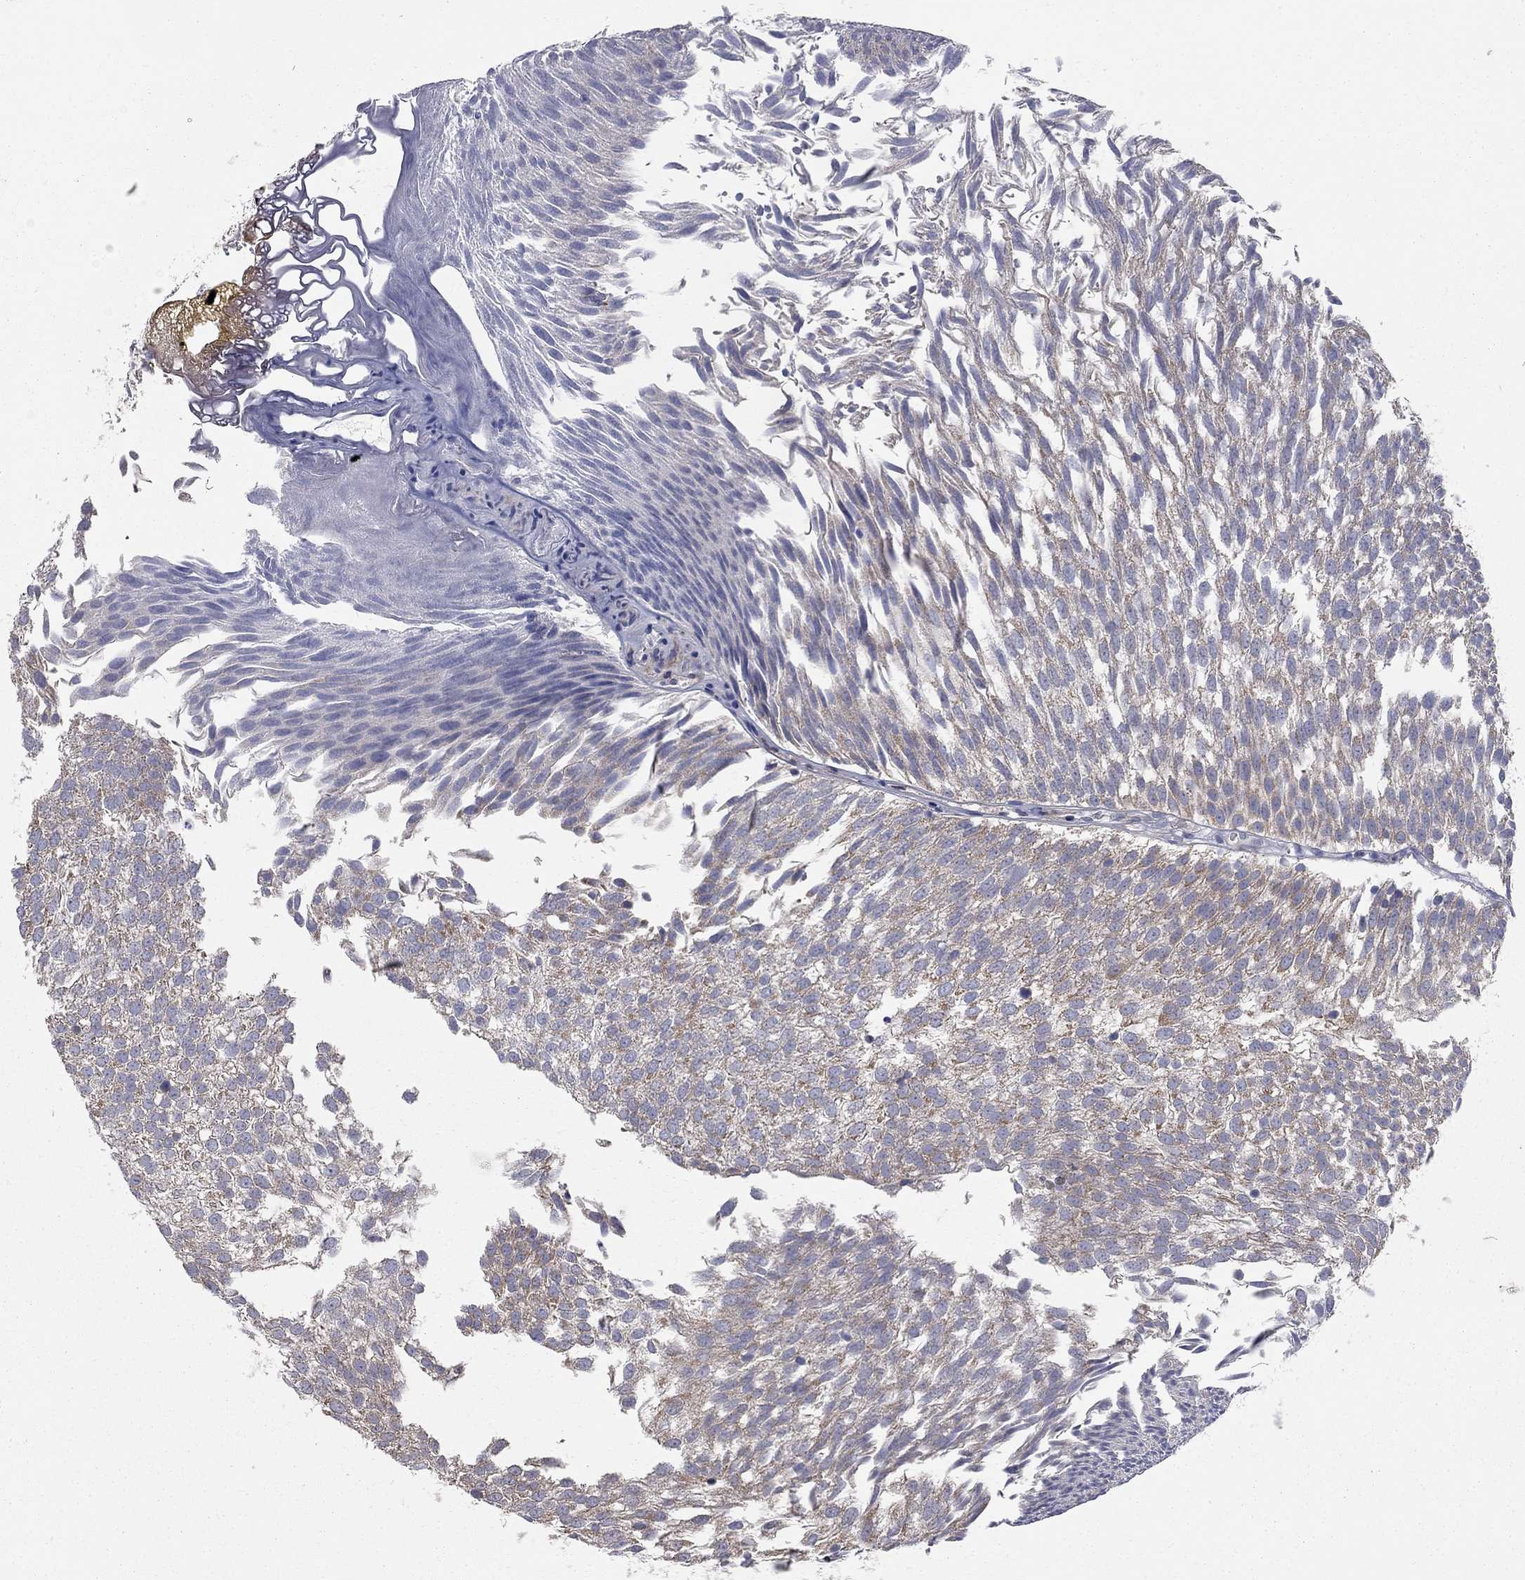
{"staining": {"intensity": "moderate", "quantity": "25%-75%", "location": "cytoplasmic/membranous"}, "tissue": "urothelial cancer", "cell_type": "Tumor cells", "image_type": "cancer", "snomed": [{"axis": "morphology", "description": "Urothelial carcinoma, Low grade"}, {"axis": "topography", "description": "Urinary bladder"}], "caption": "Immunohistochemical staining of urothelial carcinoma (low-grade) reveals medium levels of moderate cytoplasmic/membranous protein positivity in approximately 25%-75% of tumor cells. (Stains: DAB in brown, nuclei in blue, Microscopy: brightfield microscopy at high magnification).", "gene": "KANSL1L", "patient": {"sex": "male", "age": 52}}